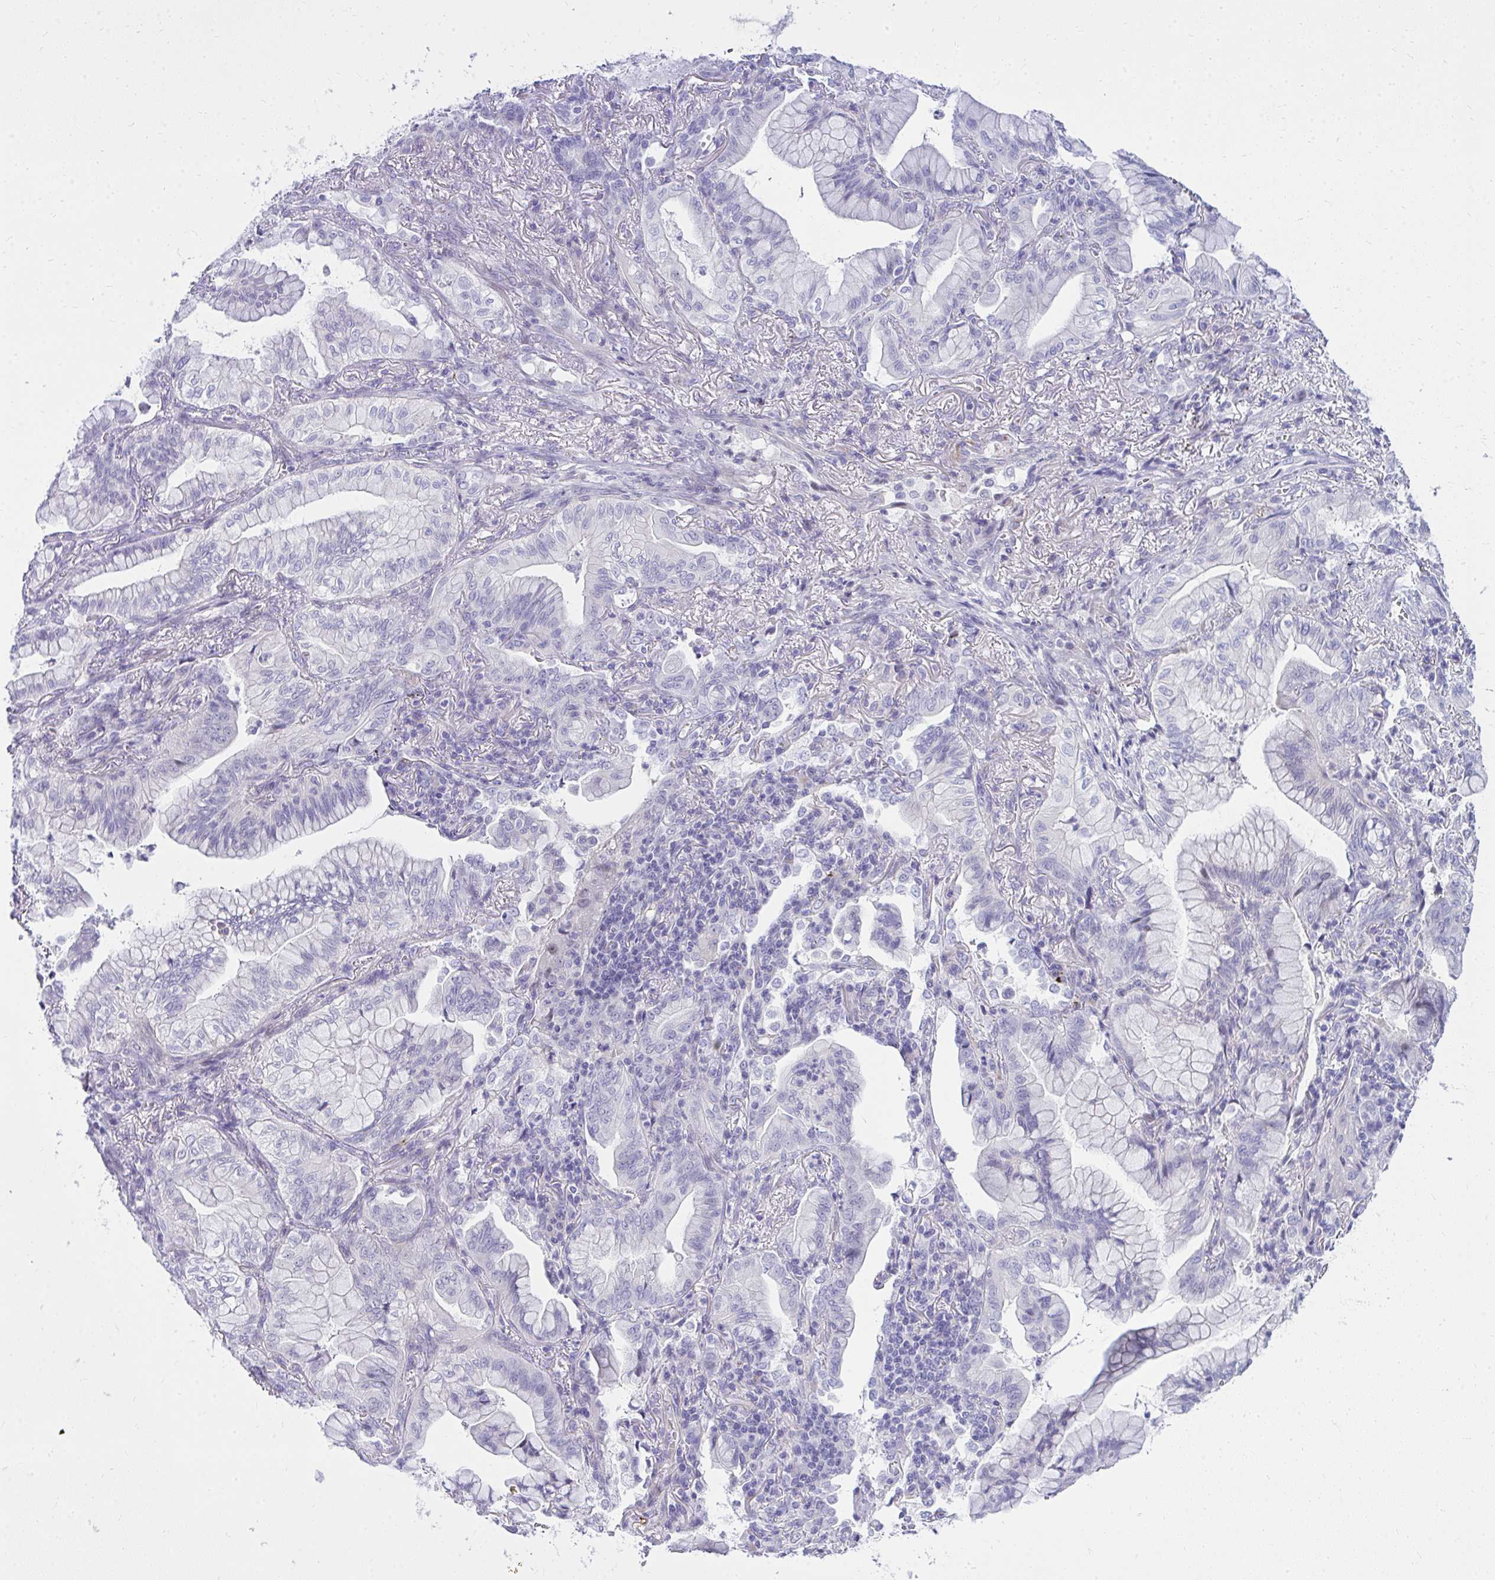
{"staining": {"intensity": "negative", "quantity": "none", "location": "none"}, "tissue": "lung cancer", "cell_type": "Tumor cells", "image_type": "cancer", "snomed": [{"axis": "morphology", "description": "Adenocarcinoma, NOS"}, {"axis": "topography", "description": "Lung"}], "caption": "Human lung cancer (adenocarcinoma) stained for a protein using immunohistochemistry shows no expression in tumor cells.", "gene": "LRRC36", "patient": {"sex": "male", "age": 77}}